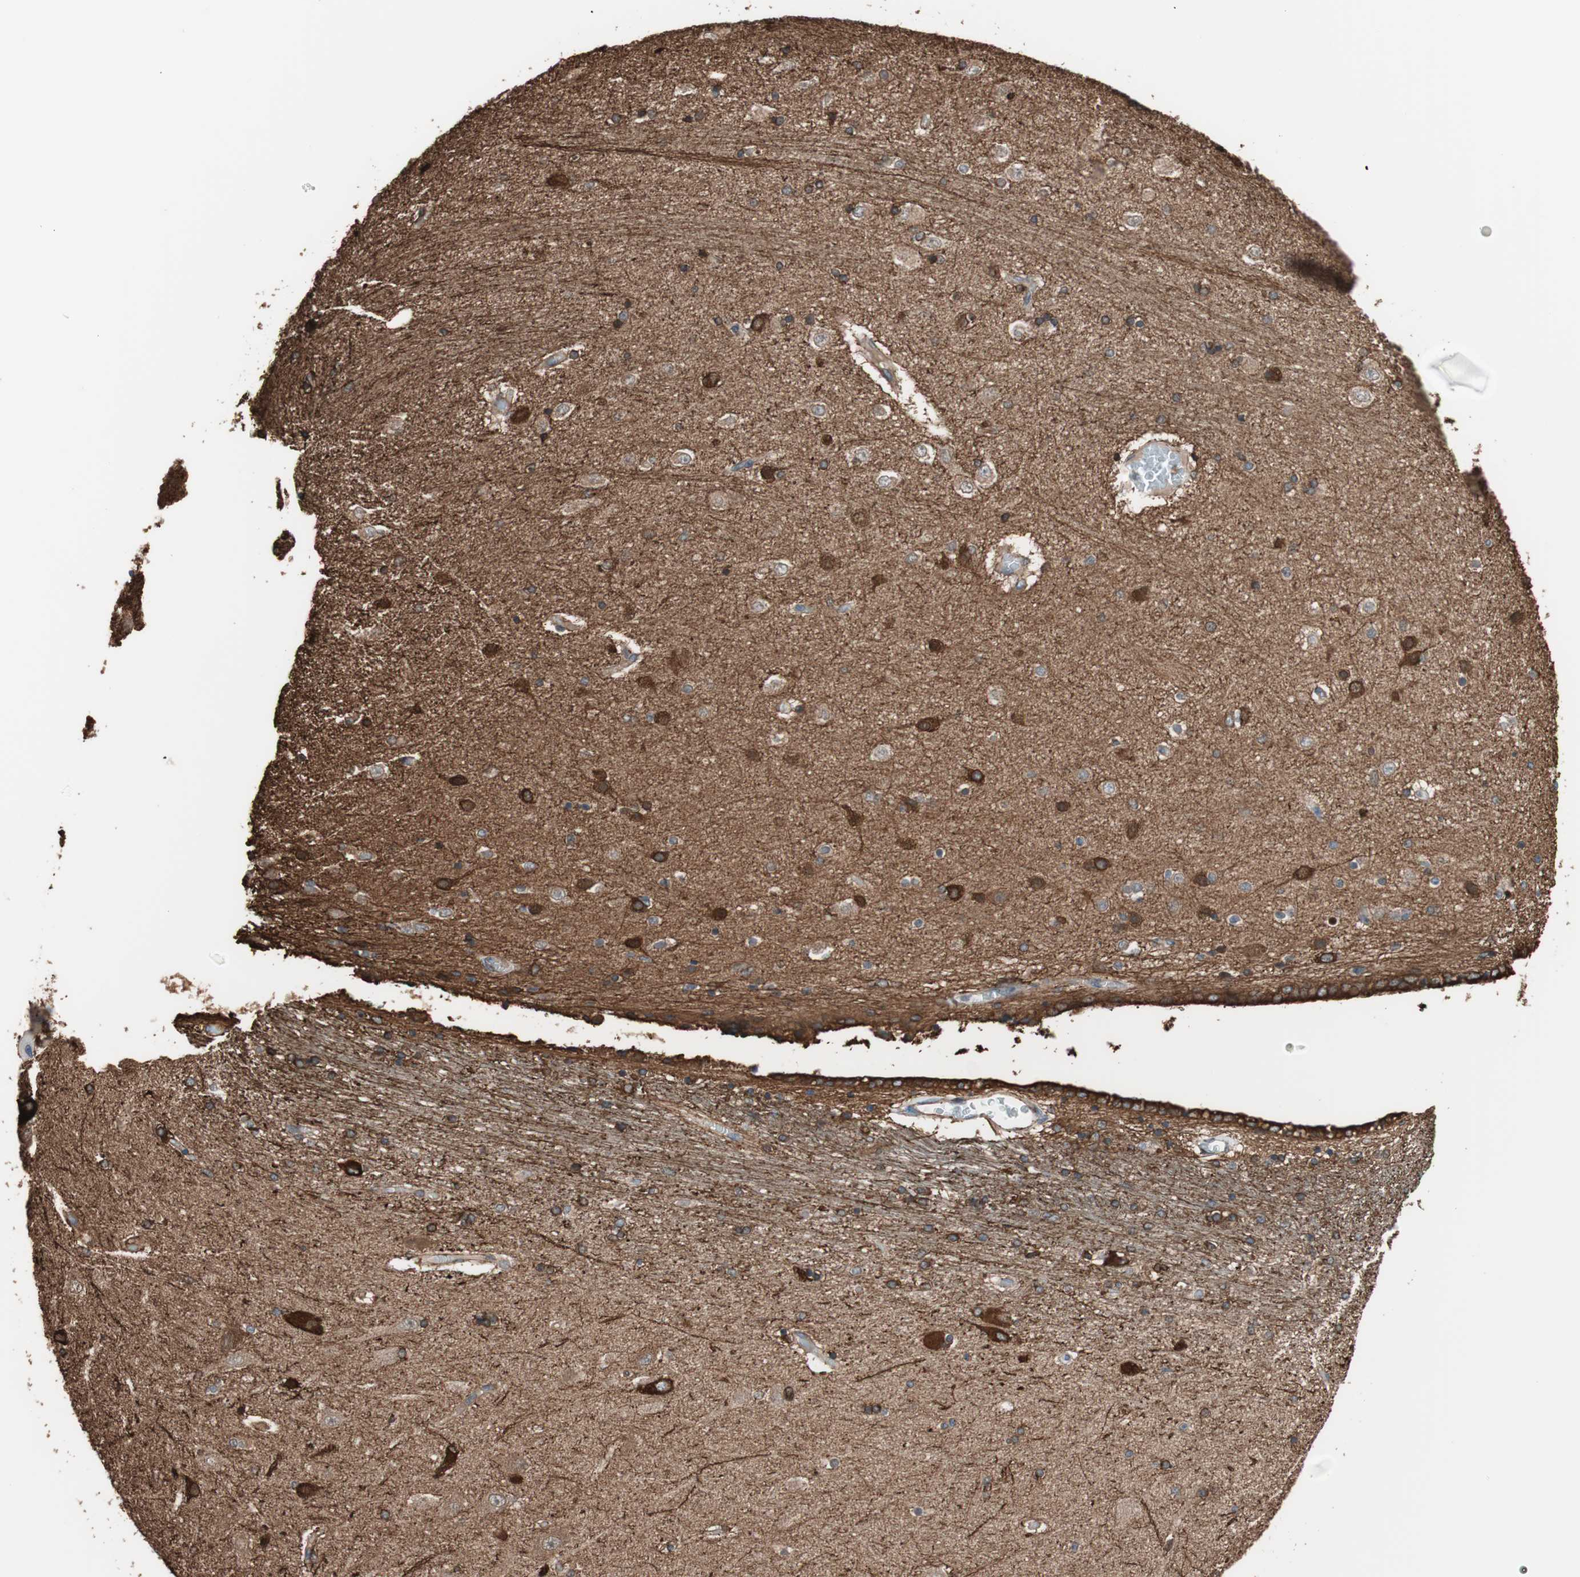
{"staining": {"intensity": "strong", "quantity": "25%-75%", "location": "cytoplasmic/membranous"}, "tissue": "hippocampus", "cell_type": "Glial cells", "image_type": "normal", "snomed": [{"axis": "morphology", "description": "Normal tissue, NOS"}, {"axis": "topography", "description": "Hippocampus"}], "caption": "Hippocampus stained with DAB immunohistochemistry (IHC) displays high levels of strong cytoplasmic/membranous staining in approximately 25%-75% of glial cells.", "gene": "GPSM2", "patient": {"sex": "female", "age": 54}}